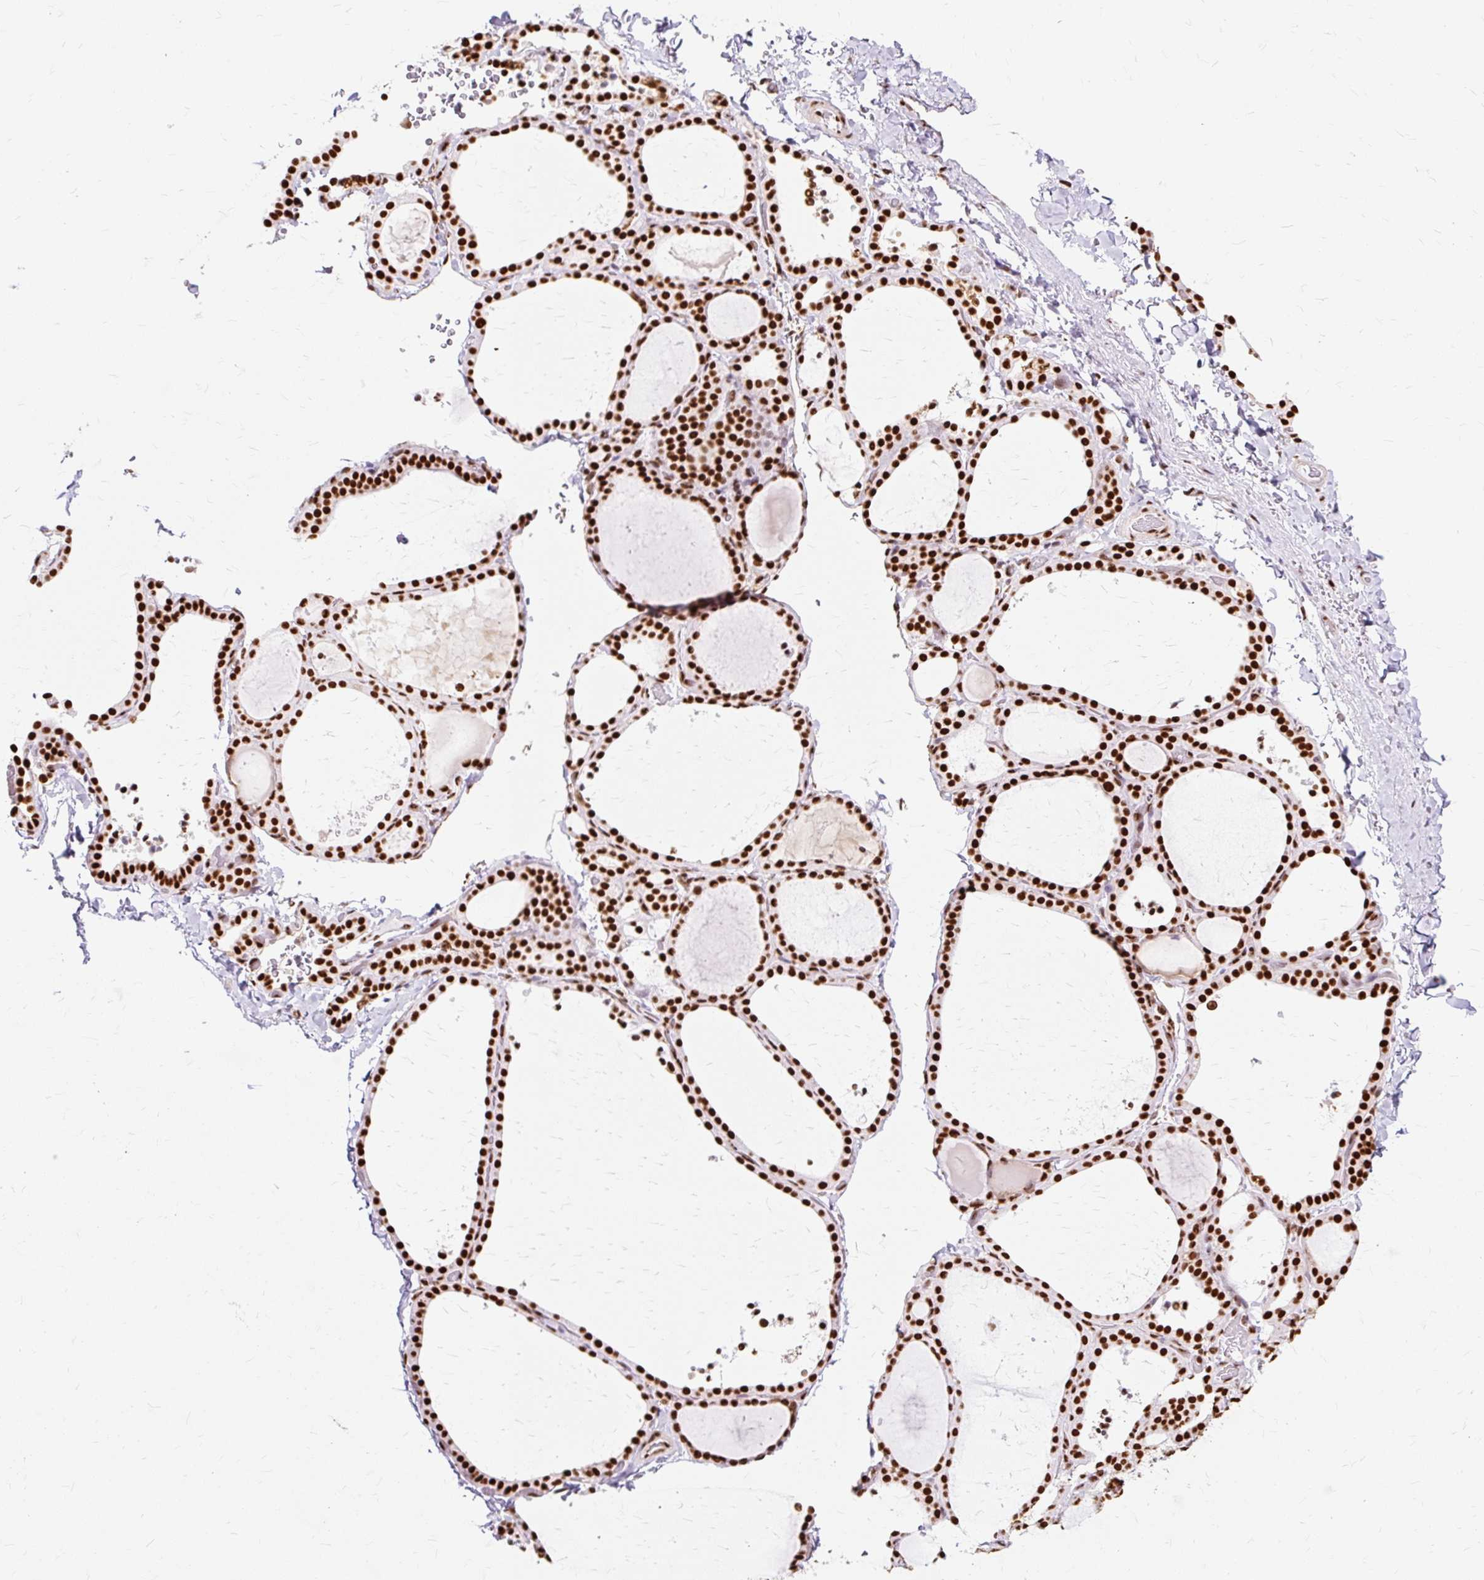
{"staining": {"intensity": "strong", "quantity": ">75%", "location": "cytoplasmic/membranous,nuclear"}, "tissue": "thyroid gland", "cell_type": "Glandular cells", "image_type": "normal", "snomed": [{"axis": "morphology", "description": "Normal tissue, NOS"}, {"axis": "topography", "description": "Thyroid gland"}], "caption": "This image displays IHC staining of normal human thyroid gland, with high strong cytoplasmic/membranous,nuclear expression in about >75% of glandular cells.", "gene": "XRCC6", "patient": {"sex": "female", "age": 22}}